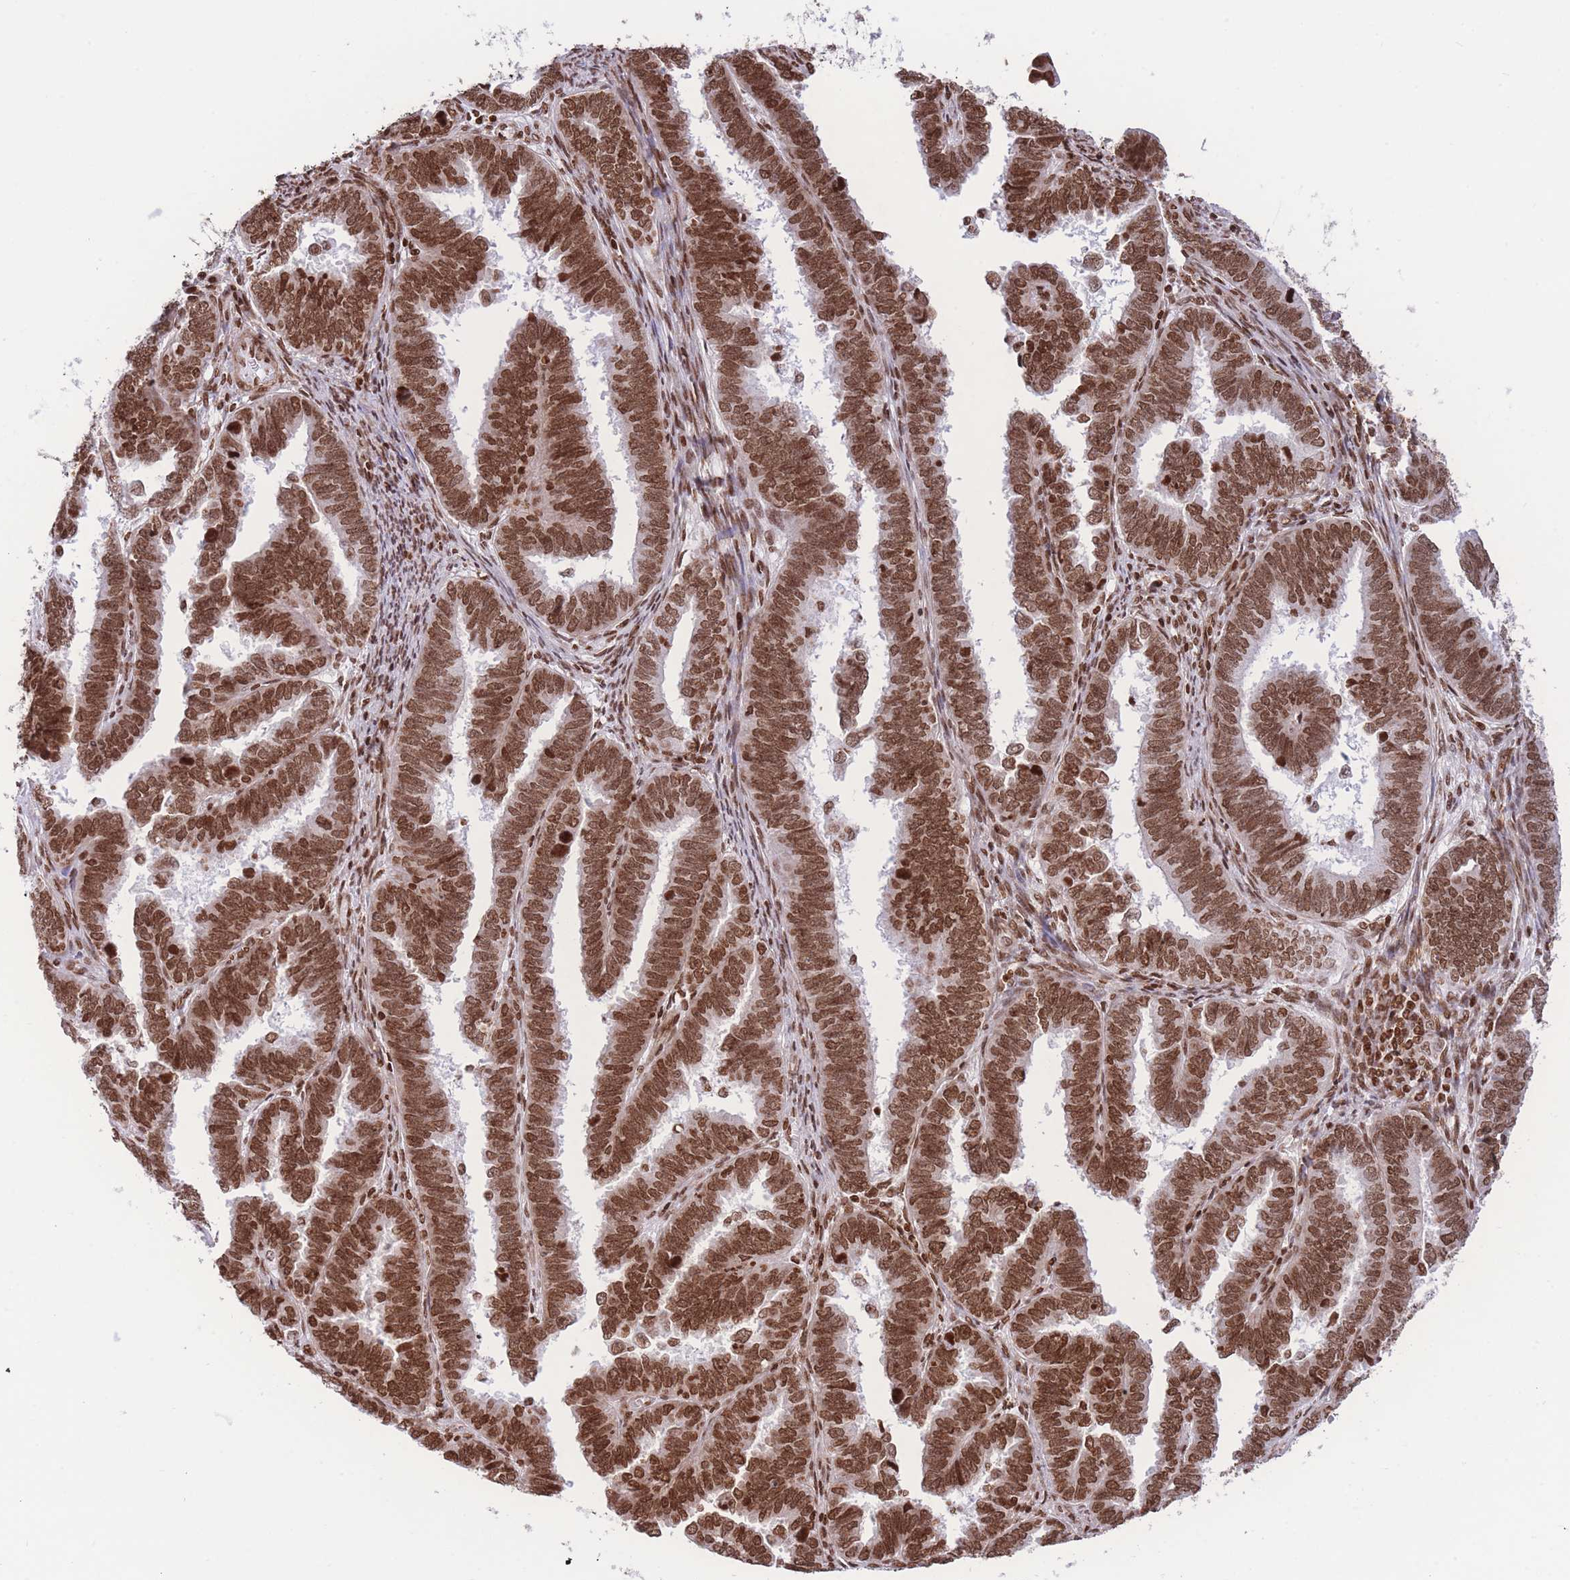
{"staining": {"intensity": "strong", "quantity": ">75%", "location": "nuclear"}, "tissue": "endometrial cancer", "cell_type": "Tumor cells", "image_type": "cancer", "snomed": [{"axis": "morphology", "description": "Adenocarcinoma, NOS"}, {"axis": "topography", "description": "Endometrium"}], "caption": "Immunohistochemistry (DAB (3,3'-diaminobenzidine)) staining of human endometrial cancer (adenocarcinoma) displays strong nuclear protein expression in about >75% of tumor cells.", "gene": "H2BC11", "patient": {"sex": "female", "age": 75}}